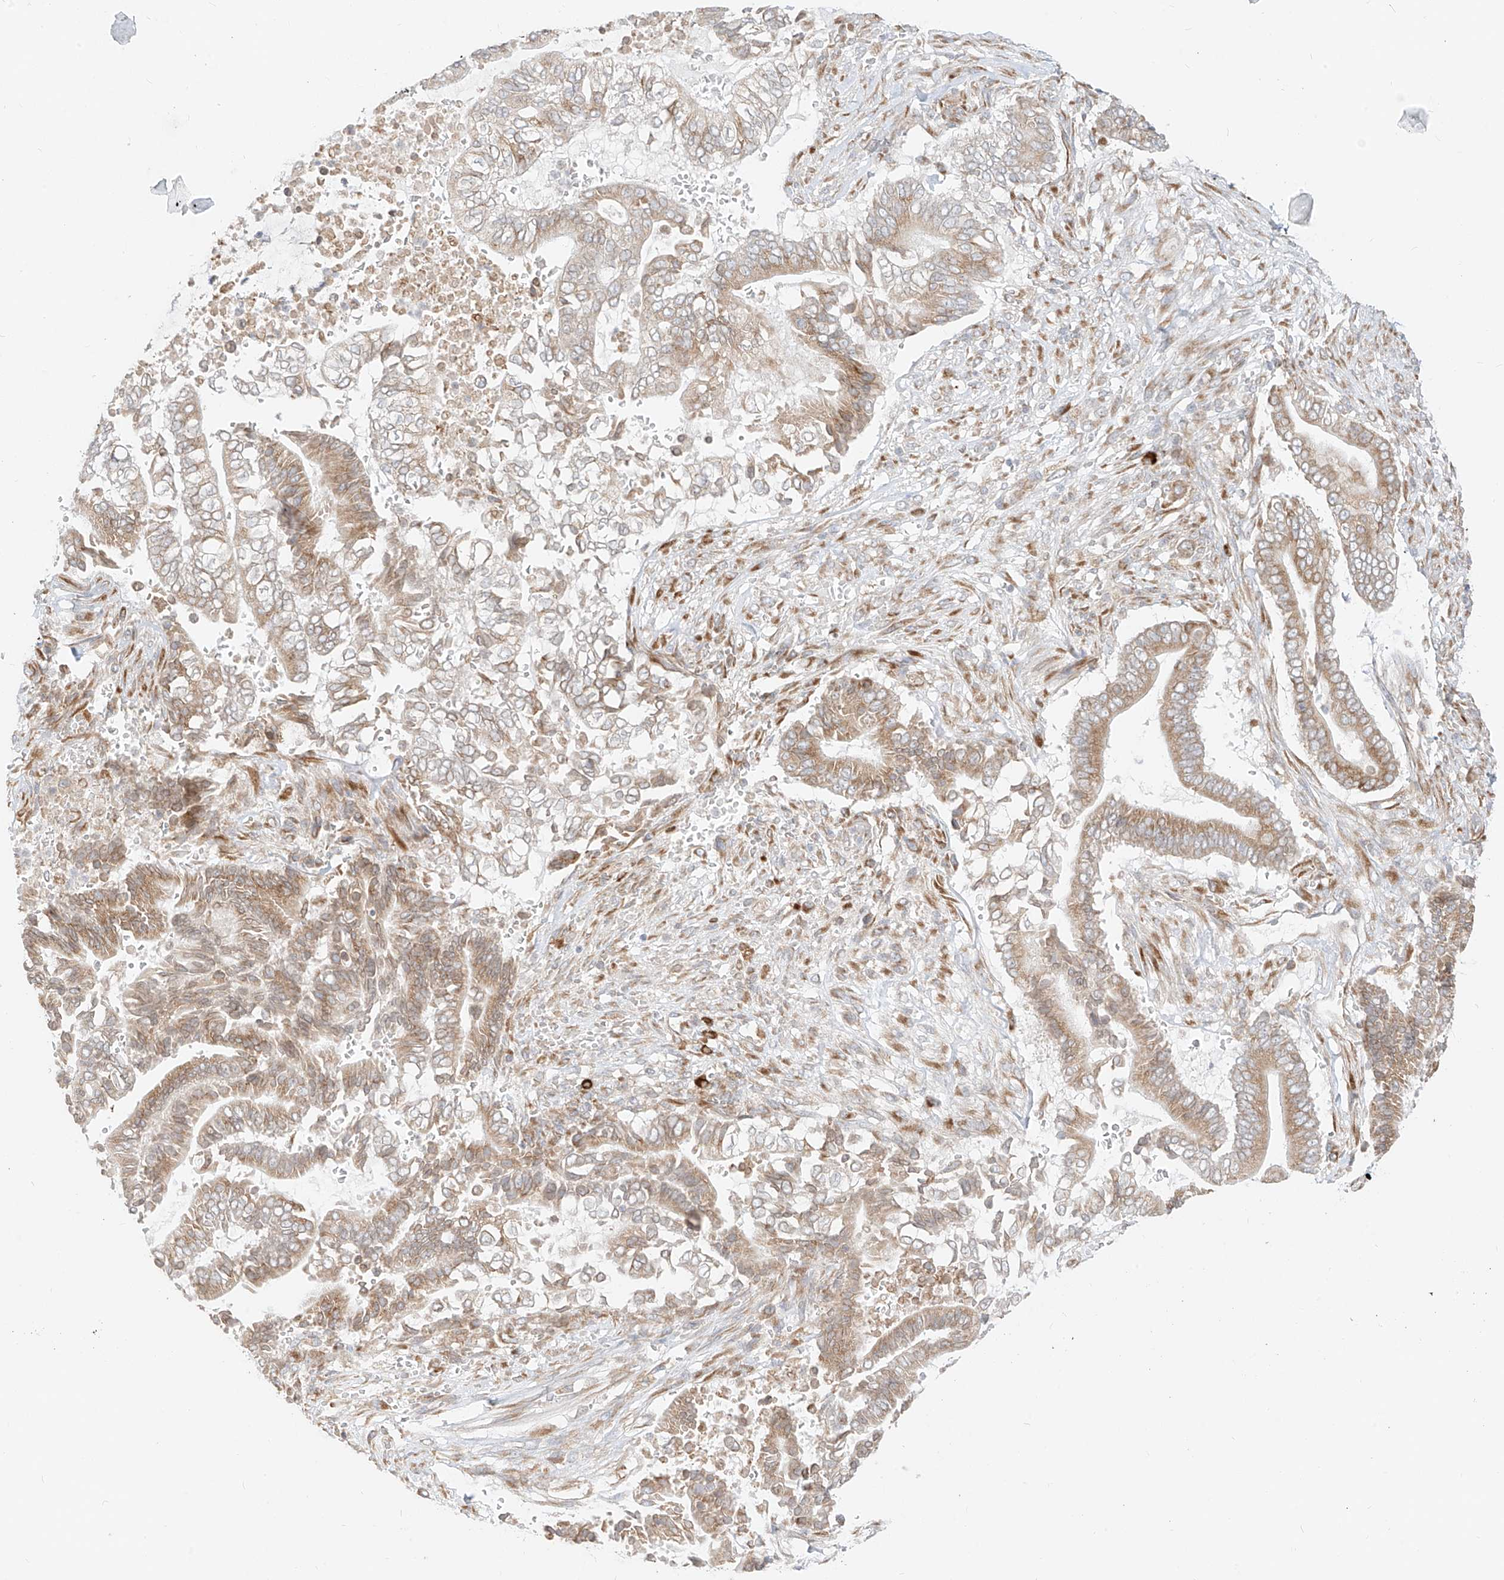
{"staining": {"intensity": "moderate", "quantity": ">75%", "location": "cytoplasmic/membranous"}, "tissue": "pancreatic cancer", "cell_type": "Tumor cells", "image_type": "cancer", "snomed": [{"axis": "morphology", "description": "Adenocarcinoma, NOS"}, {"axis": "topography", "description": "Pancreas"}], "caption": "The immunohistochemical stain highlights moderate cytoplasmic/membranous positivity in tumor cells of pancreatic adenocarcinoma tissue.", "gene": "STT3A", "patient": {"sex": "male", "age": 68}}